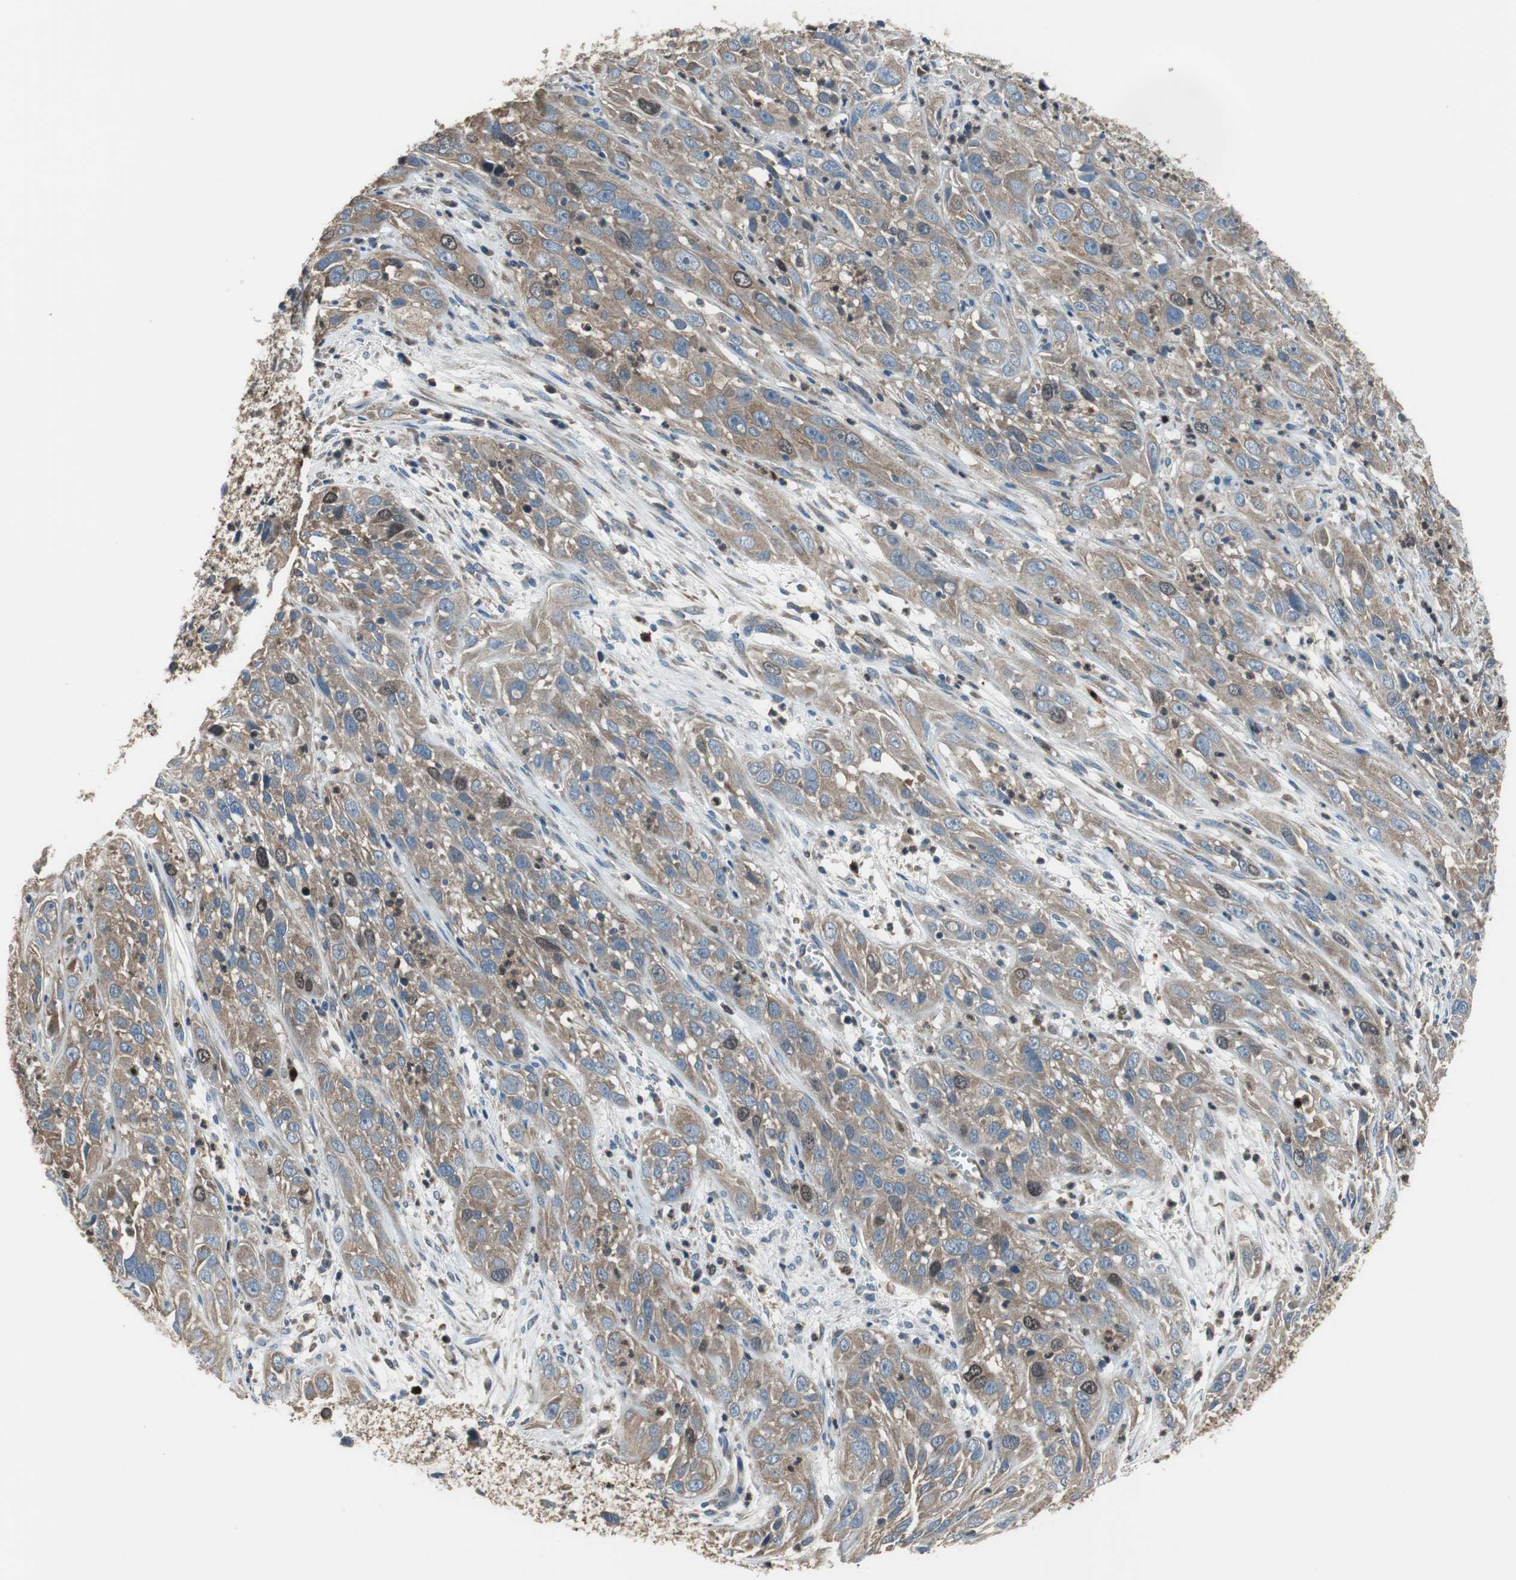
{"staining": {"intensity": "moderate", "quantity": ">75%", "location": "cytoplasmic/membranous,nuclear"}, "tissue": "cervical cancer", "cell_type": "Tumor cells", "image_type": "cancer", "snomed": [{"axis": "morphology", "description": "Squamous cell carcinoma, NOS"}, {"axis": "topography", "description": "Cervix"}], "caption": "This is a micrograph of immunohistochemistry (IHC) staining of cervical cancer (squamous cell carcinoma), which shows moderate expression in the cytoplasmic/membranous and nuclear of tumor cells.", "gene": "PI4KB", "patient": {"sex": "female", "age": 32}}